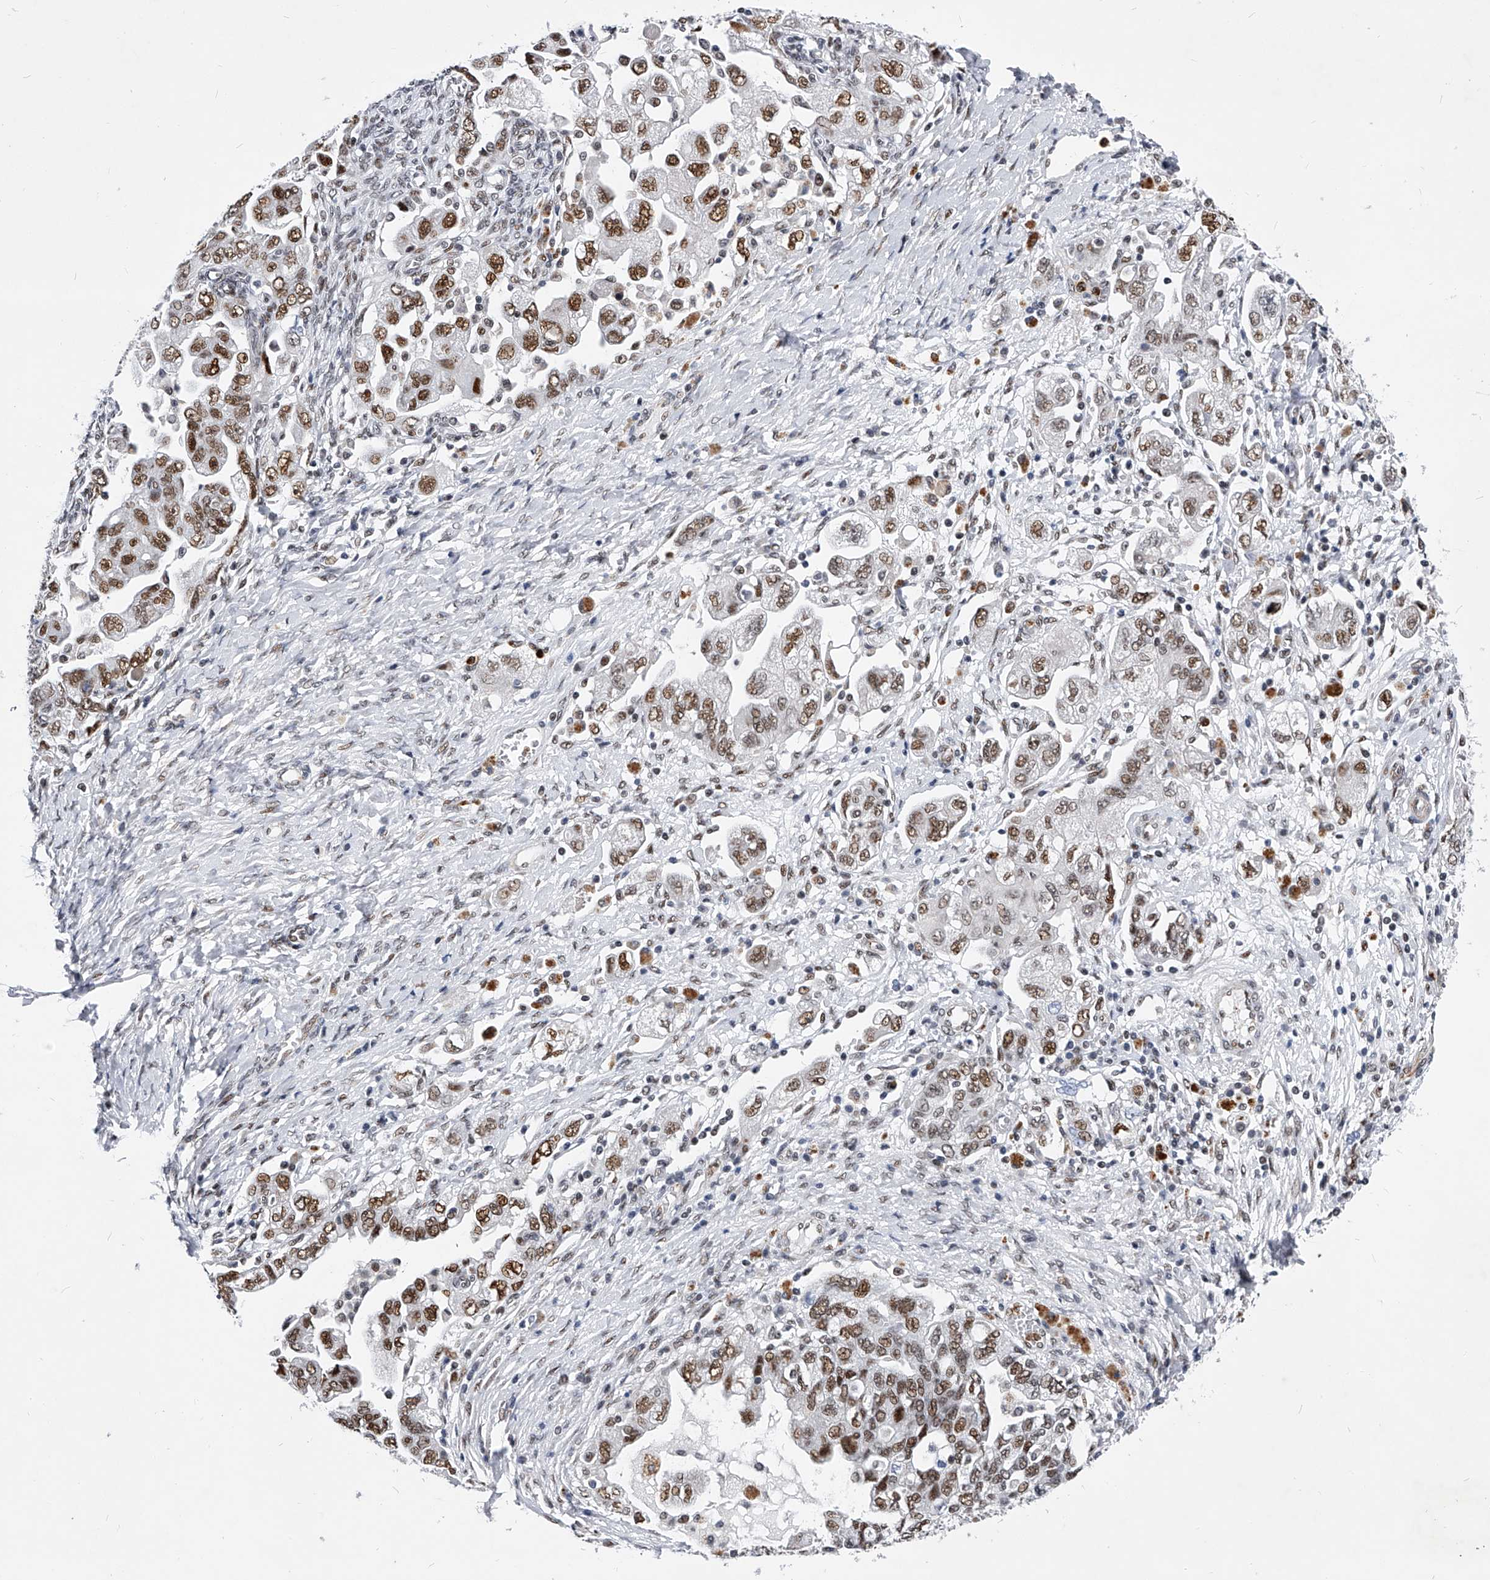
{"staining": {"intensity": "moderate", "quantity": ">75%", "location": "nuclear"}, "tissue": "ovarian cancer", "cell_type": "Tumor cells", "image_type": "cancer", "snomed": [{"axis": "morphology", "description": "Carcinoma, NOS"}, {"axis": "morphology", "description": "Cystadenocarcinoma, serous, NOS"}, {"axis": "topography", "description": "Ovary"}], "caption": "This histopathology image reveals immunohistochemistry (IHC) staining of human ovarian cancer (serous cystadenocarcinoma), with medium moderate nuclear expression in about >75% of tumor cells.", "gene": "TESK2", "patient": {"sex": "female", "age": 69}}